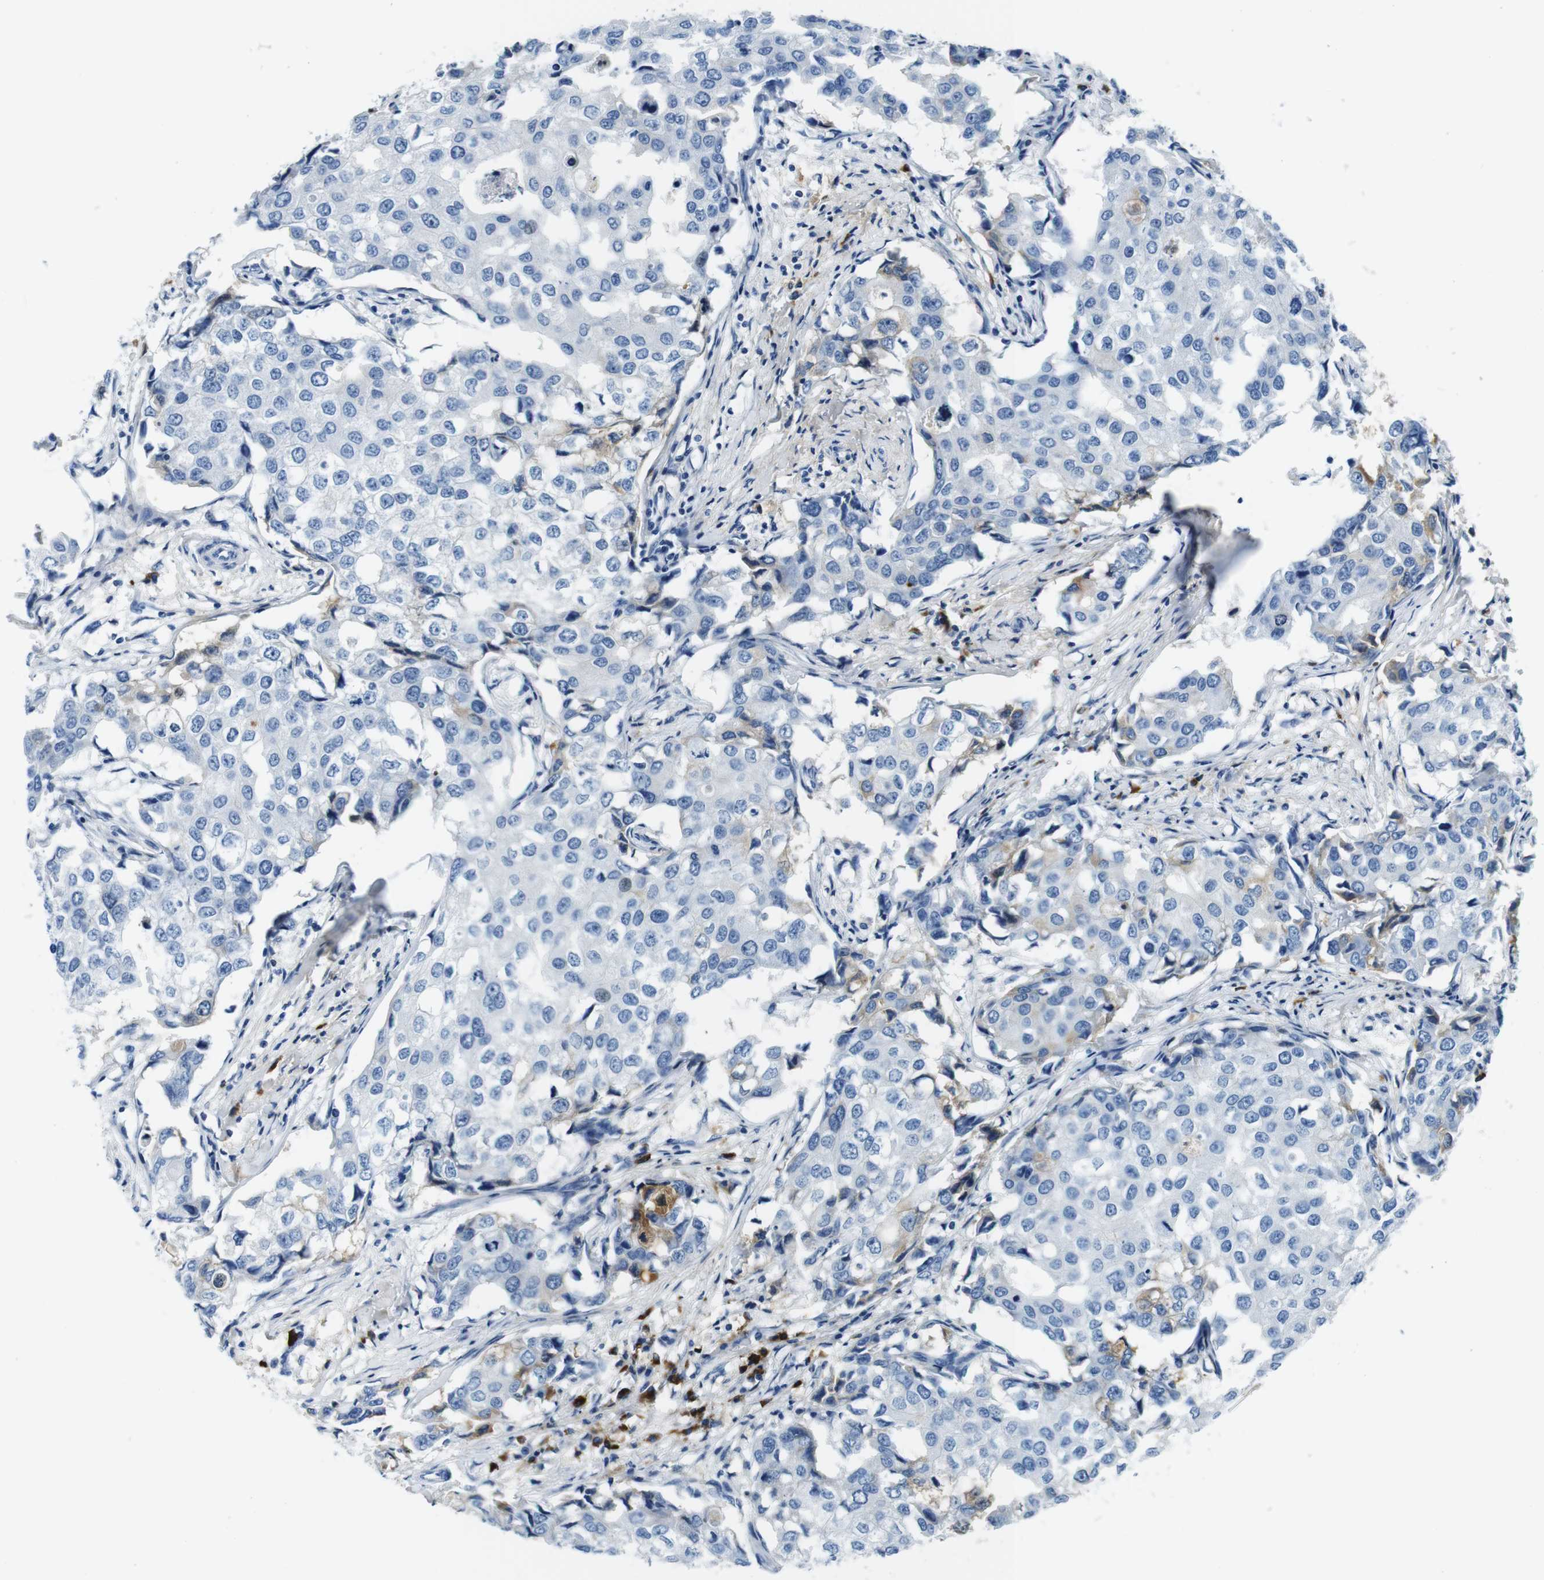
{"staining": {"intensity": "negative", "quantity": "none", "location": "none"}, "tissue": "breast cancer", "cell_type": "Tumor cells", "image_type": "cancer", "snomed": [{"axis": "morphology", "description": "Duct carcinoma"}, {"axis": "topography", "description": "Breast"}], "caption": "A histopathology image of breast cancer (invasive ductal carcinoma) stained for a protein reveals no brown staining in tumor cells. (DAB (3,3'-diaminobenzidine) immunohistochemistry visualized using brightfield microscopy, high magnification).", "gene": "IGKC", "patient": {"sex": "female", "age": 27}}